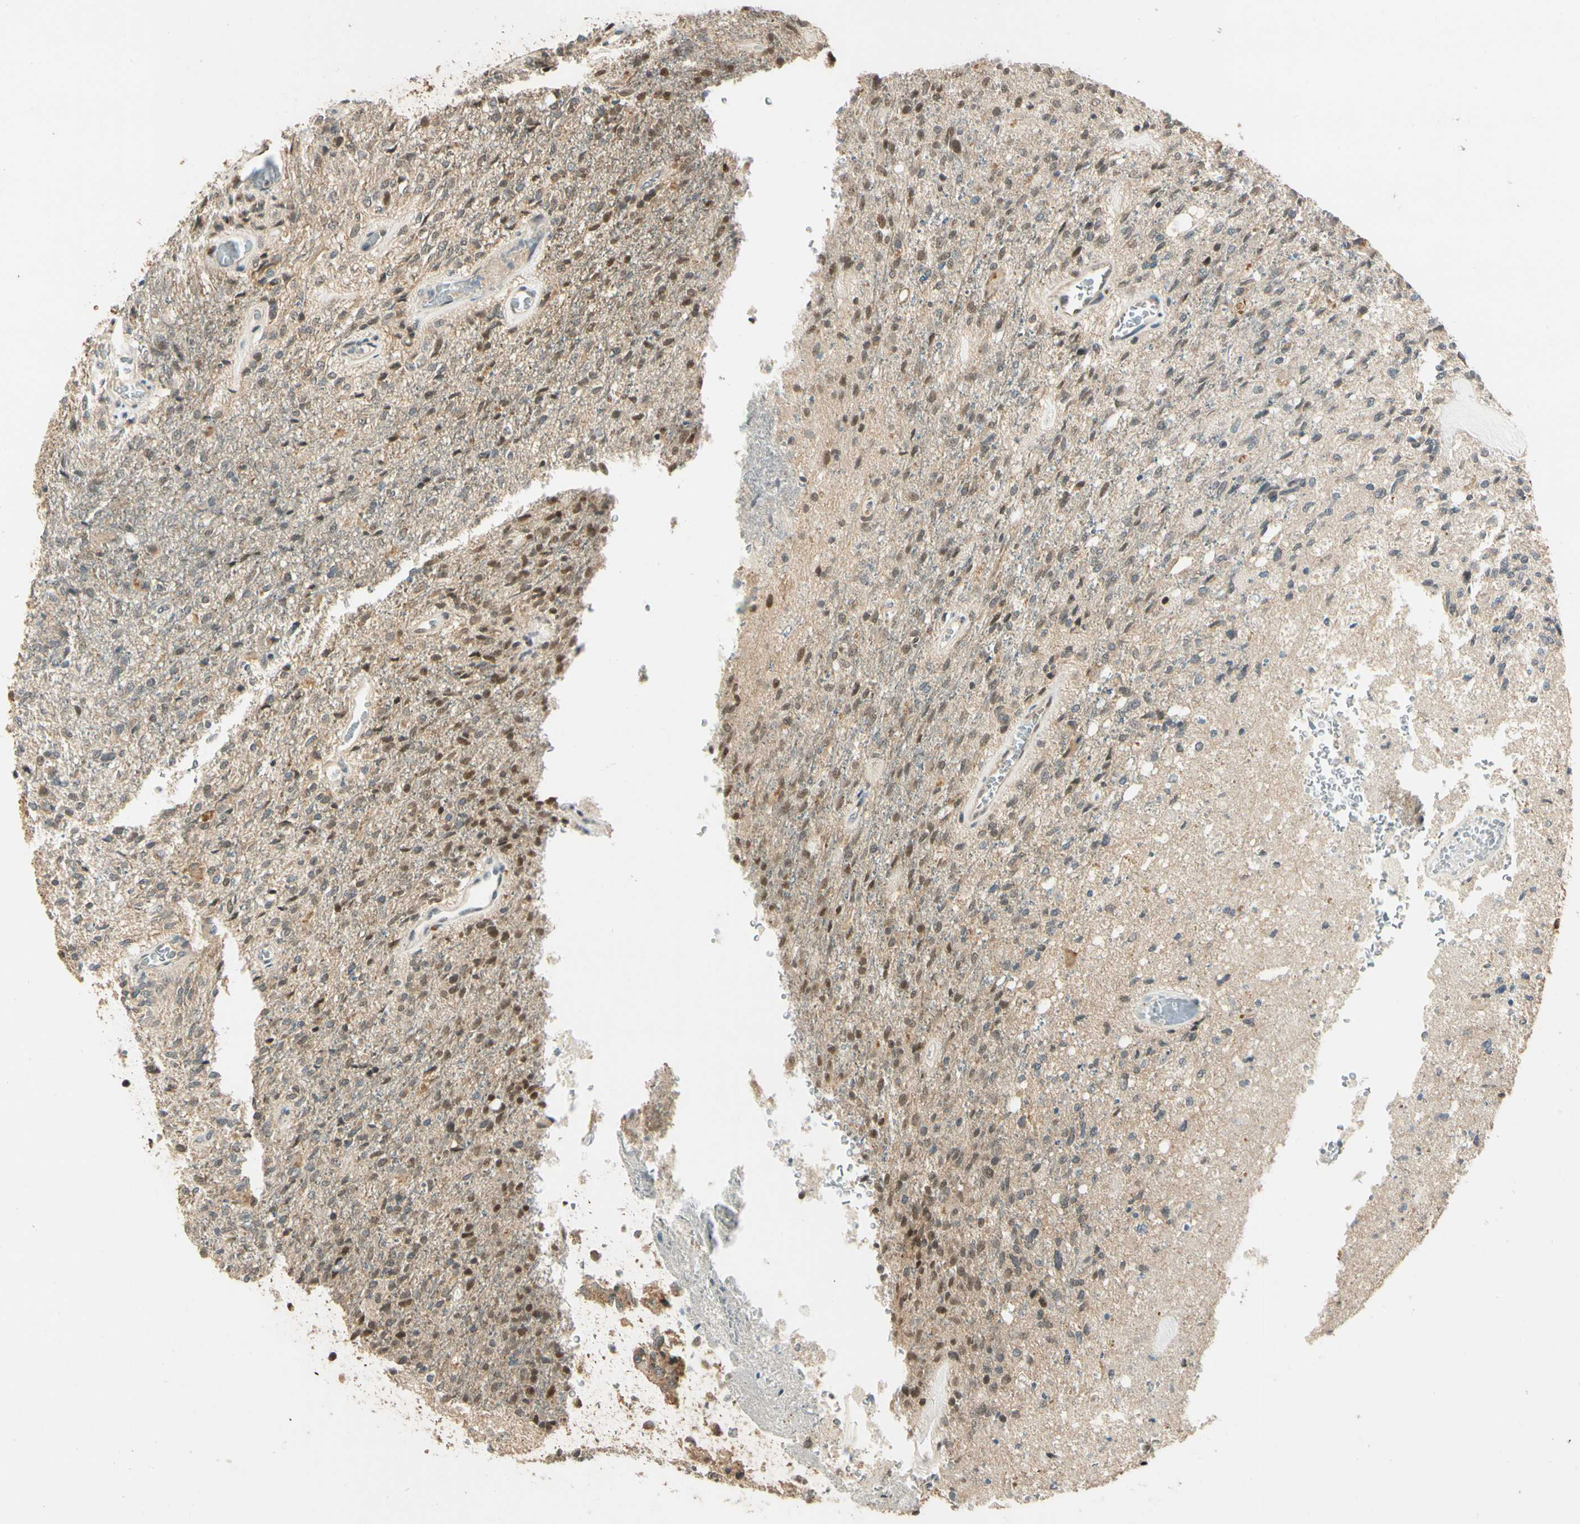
{"staining": {"intensity": "moderate", "quantity": "25%-75%", "location": "cytoplasmic/membranous,nuclear"}, "tissue": "glioma", "cell_type": "Tumor cells", "image_type": "cancer", "snomed": [{"axis": "morphology", "description": "Normal tissue, NOS"}, {"axis": "morphology", "description": "Glioma, malignant, High grade"}, {"axis": "topography", "description": "Cerebral cortex"}], "caption": "IHC of glioma displays medium levels of moderate cytoplasmic/membranous and nuclear staining in approximately 25%-75% of tumor cells.", "gene": "ZSCAN12", "patient": {"sex": "male", "age": 77}}